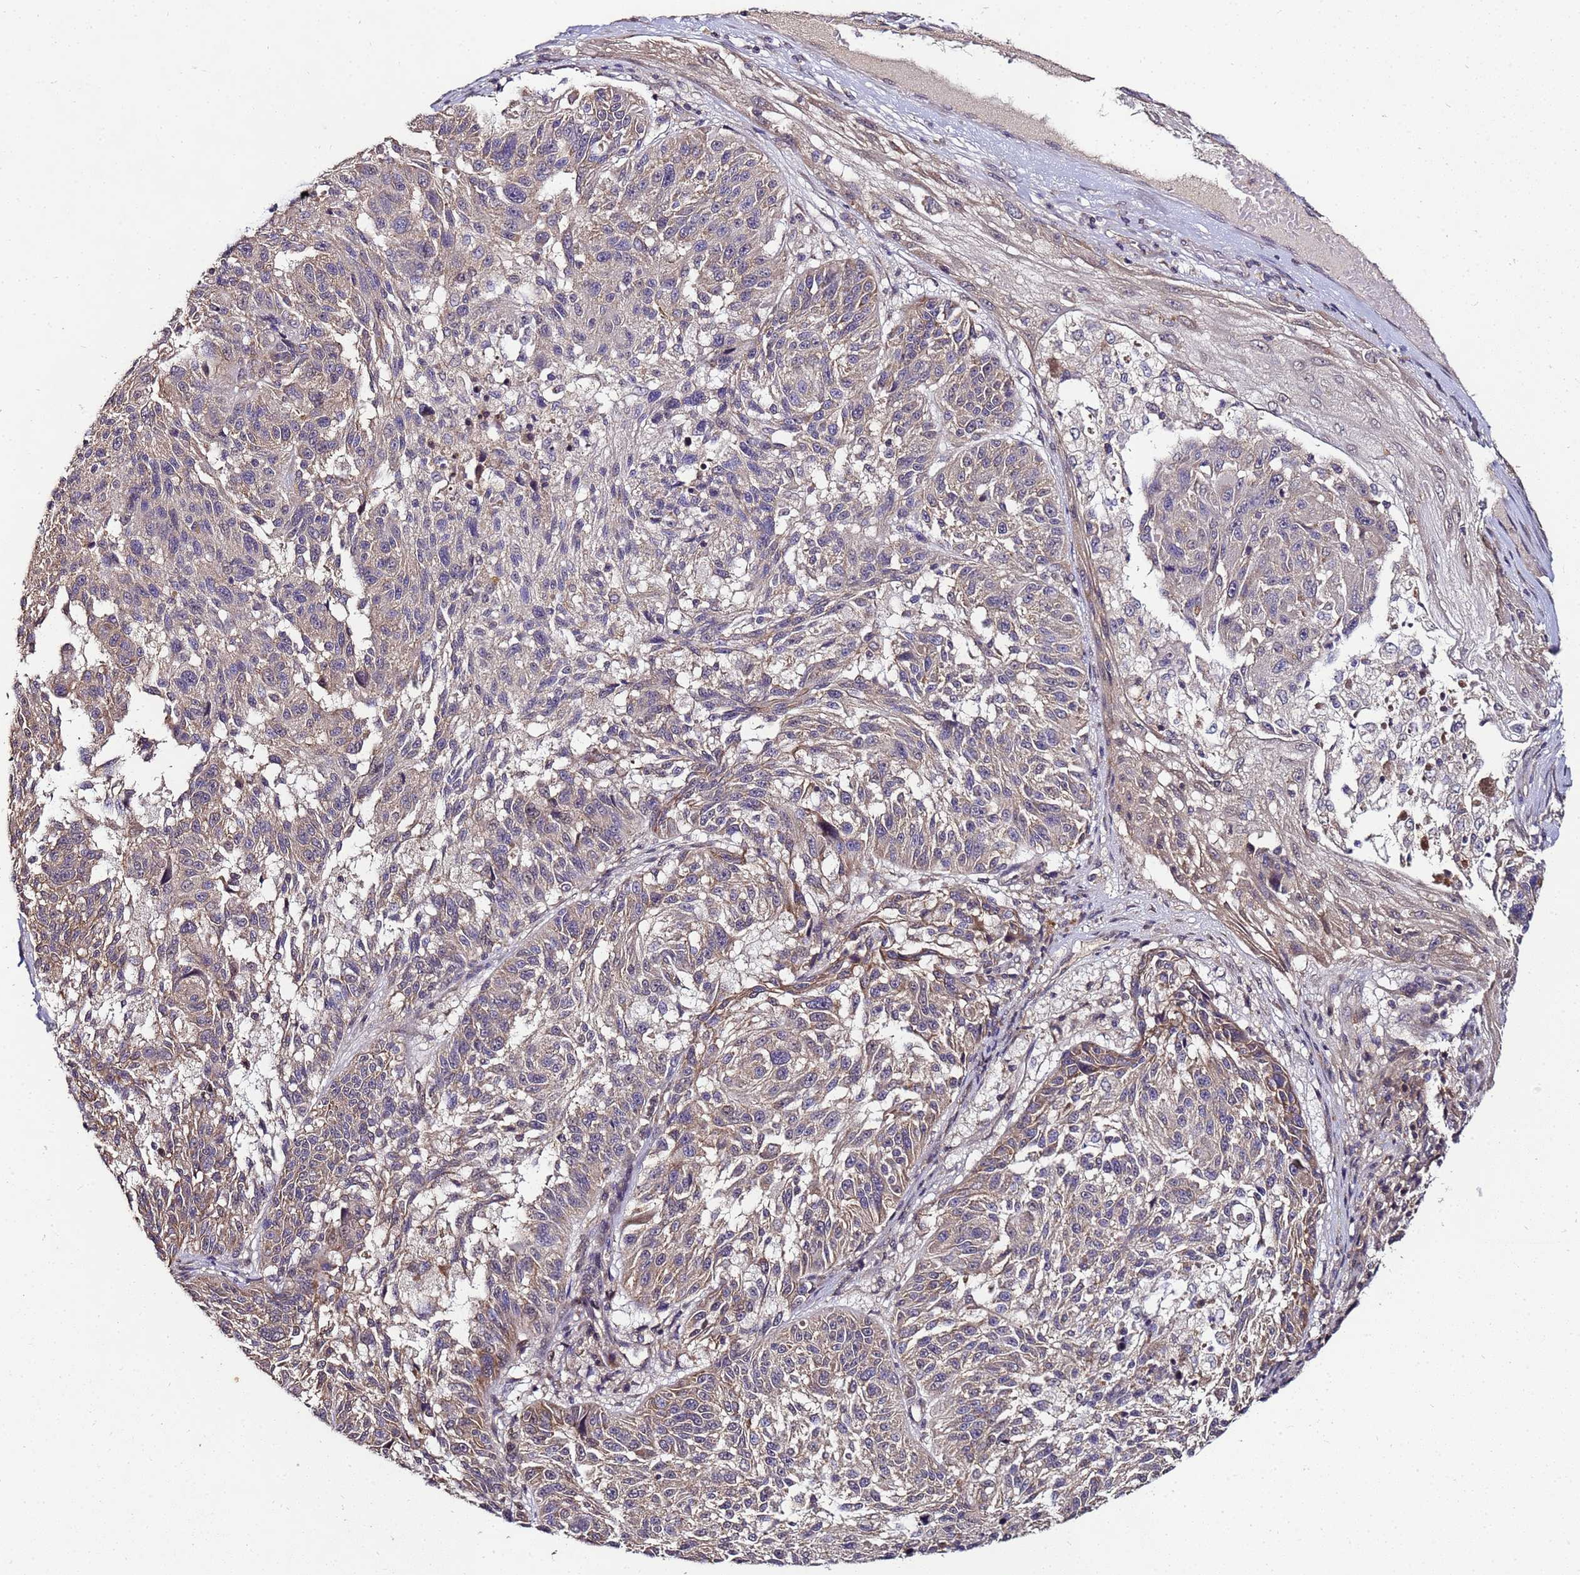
{"staining": {"intensity": "weak", "quantity": "25%-75%", "location": "cytoplasmic/membranous"}, "tissue": "melanoma", "cell_type": "Tumor cells", "image_type": "cancer", "snomed": [{"axis": "morphology", "description": "Malignant melanoma, NOS"}, {"axis": "topography", "description": "Skin"}], "caption": "An immunohistochemistry (IHC) photomicrograph of neoplastic tissue is shown. Protein staining in brown labels weak cytoplasmic/membranous positivity in melanoma within tumor cells. The staining is performed using DAB brown chromogen to label protein expression. The nuclei are counter-stained blue using hematoxylin.", "gene": "ANKRD17", "patient": {"sex": "male", "age": 53}}